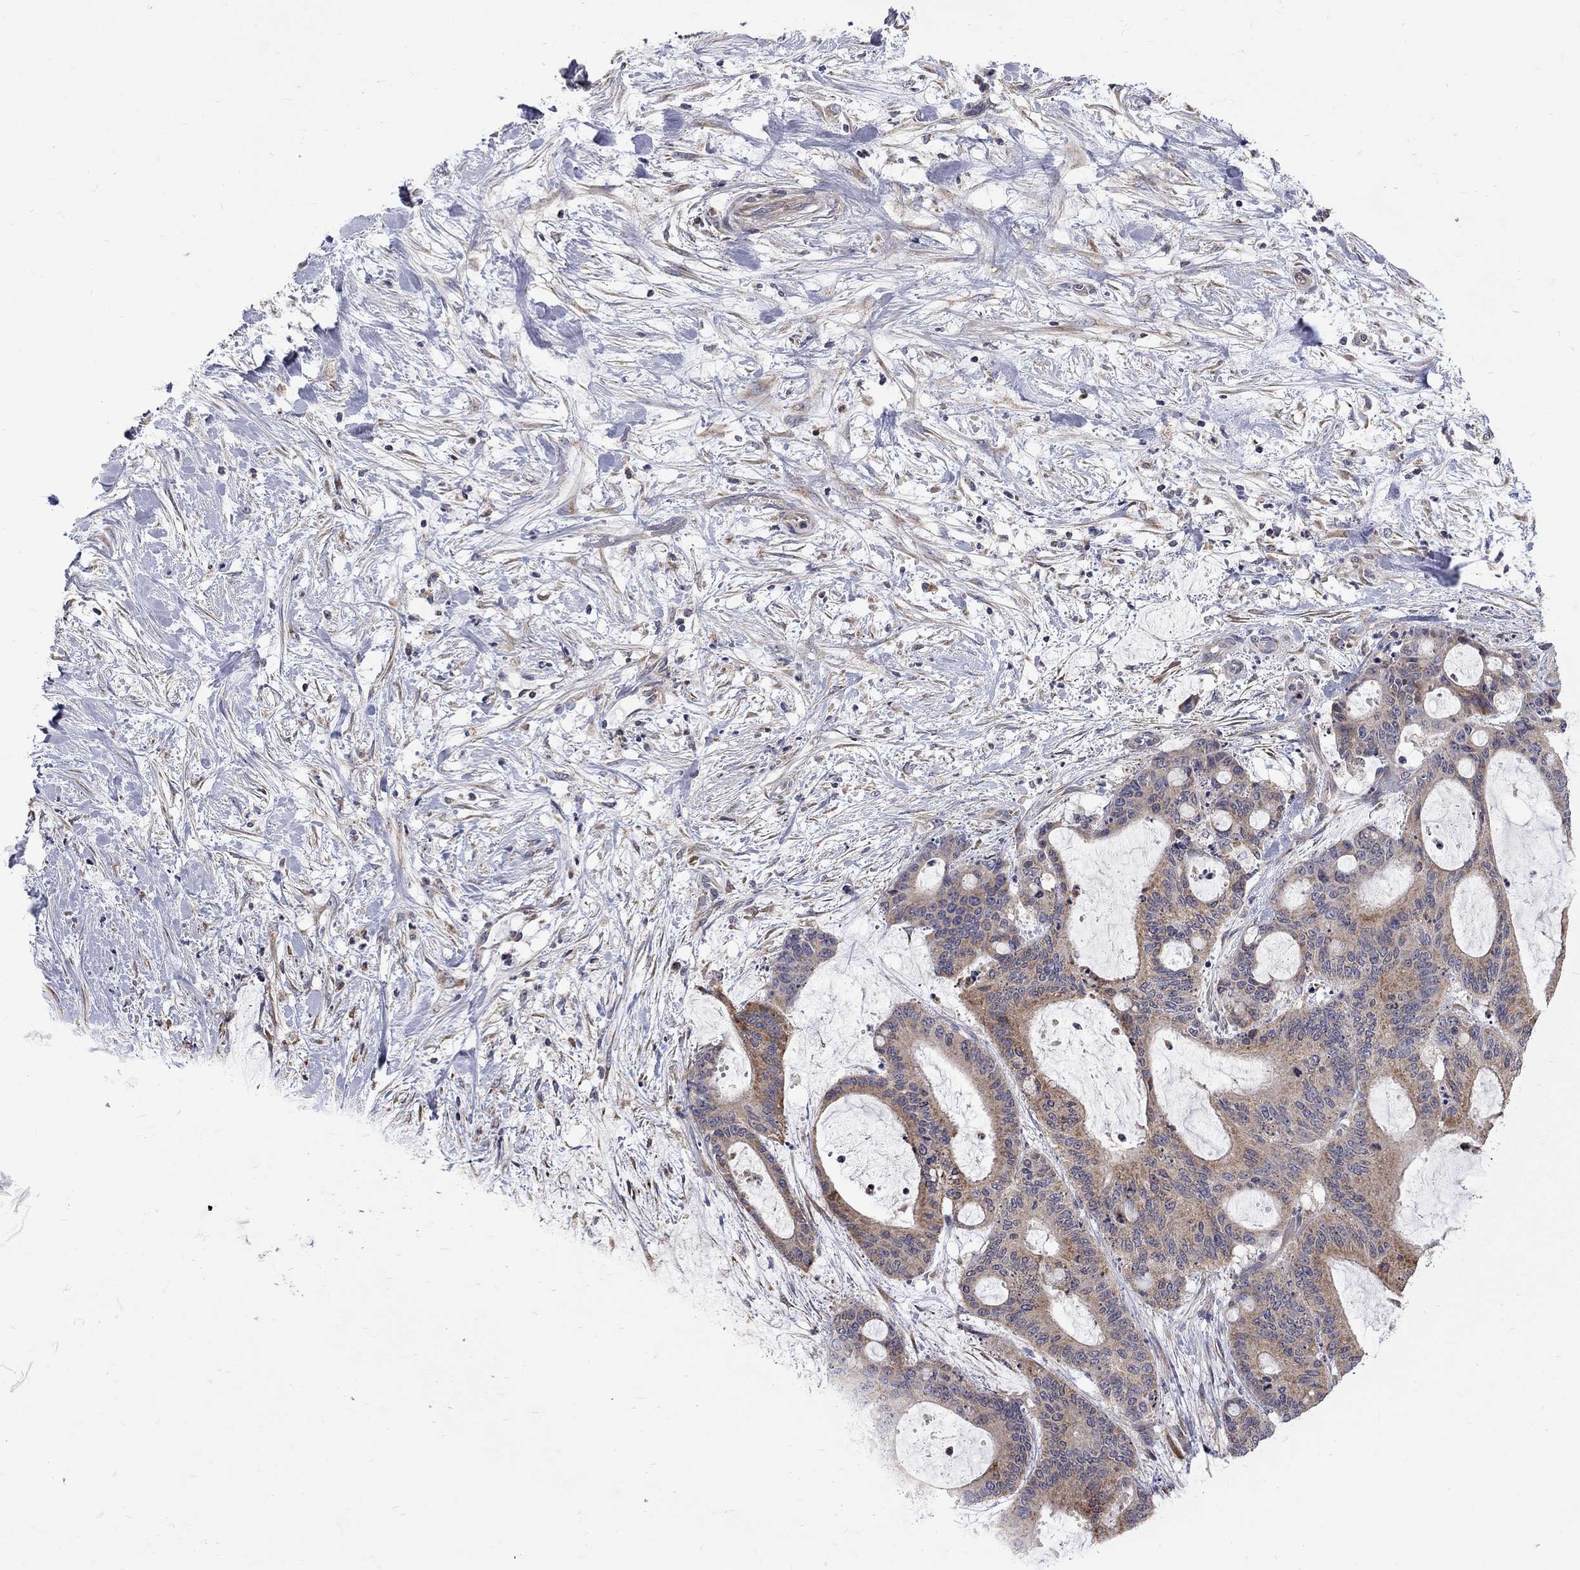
{"staining": {"intensity": "moderate", "quantity": "<25%", "location": "cytoplasmic/membranous"}, "tissue": "liver cancer", "cell_type": "Tumor cells", "image_type": "cancer", "snomed": [{"axis": "morphology", "description": "Normal tissue, NOS"}, {"axis": "morphology", "description": "Cholangiocarcinoma"}, {"axis": "topography", "description": "Liver"}, {"axis": "topography", "description": "Peripheral nerve tissue"}], "caption": "Immunohistochemical staining of cholangiocarcinoma (liver) exhibits low levels of moderate cytoplasmic/membranous protein staining in about <25% of tumor cells.", "gene": "SH2B1", "patient": {"sex": "female", "age": 73}}